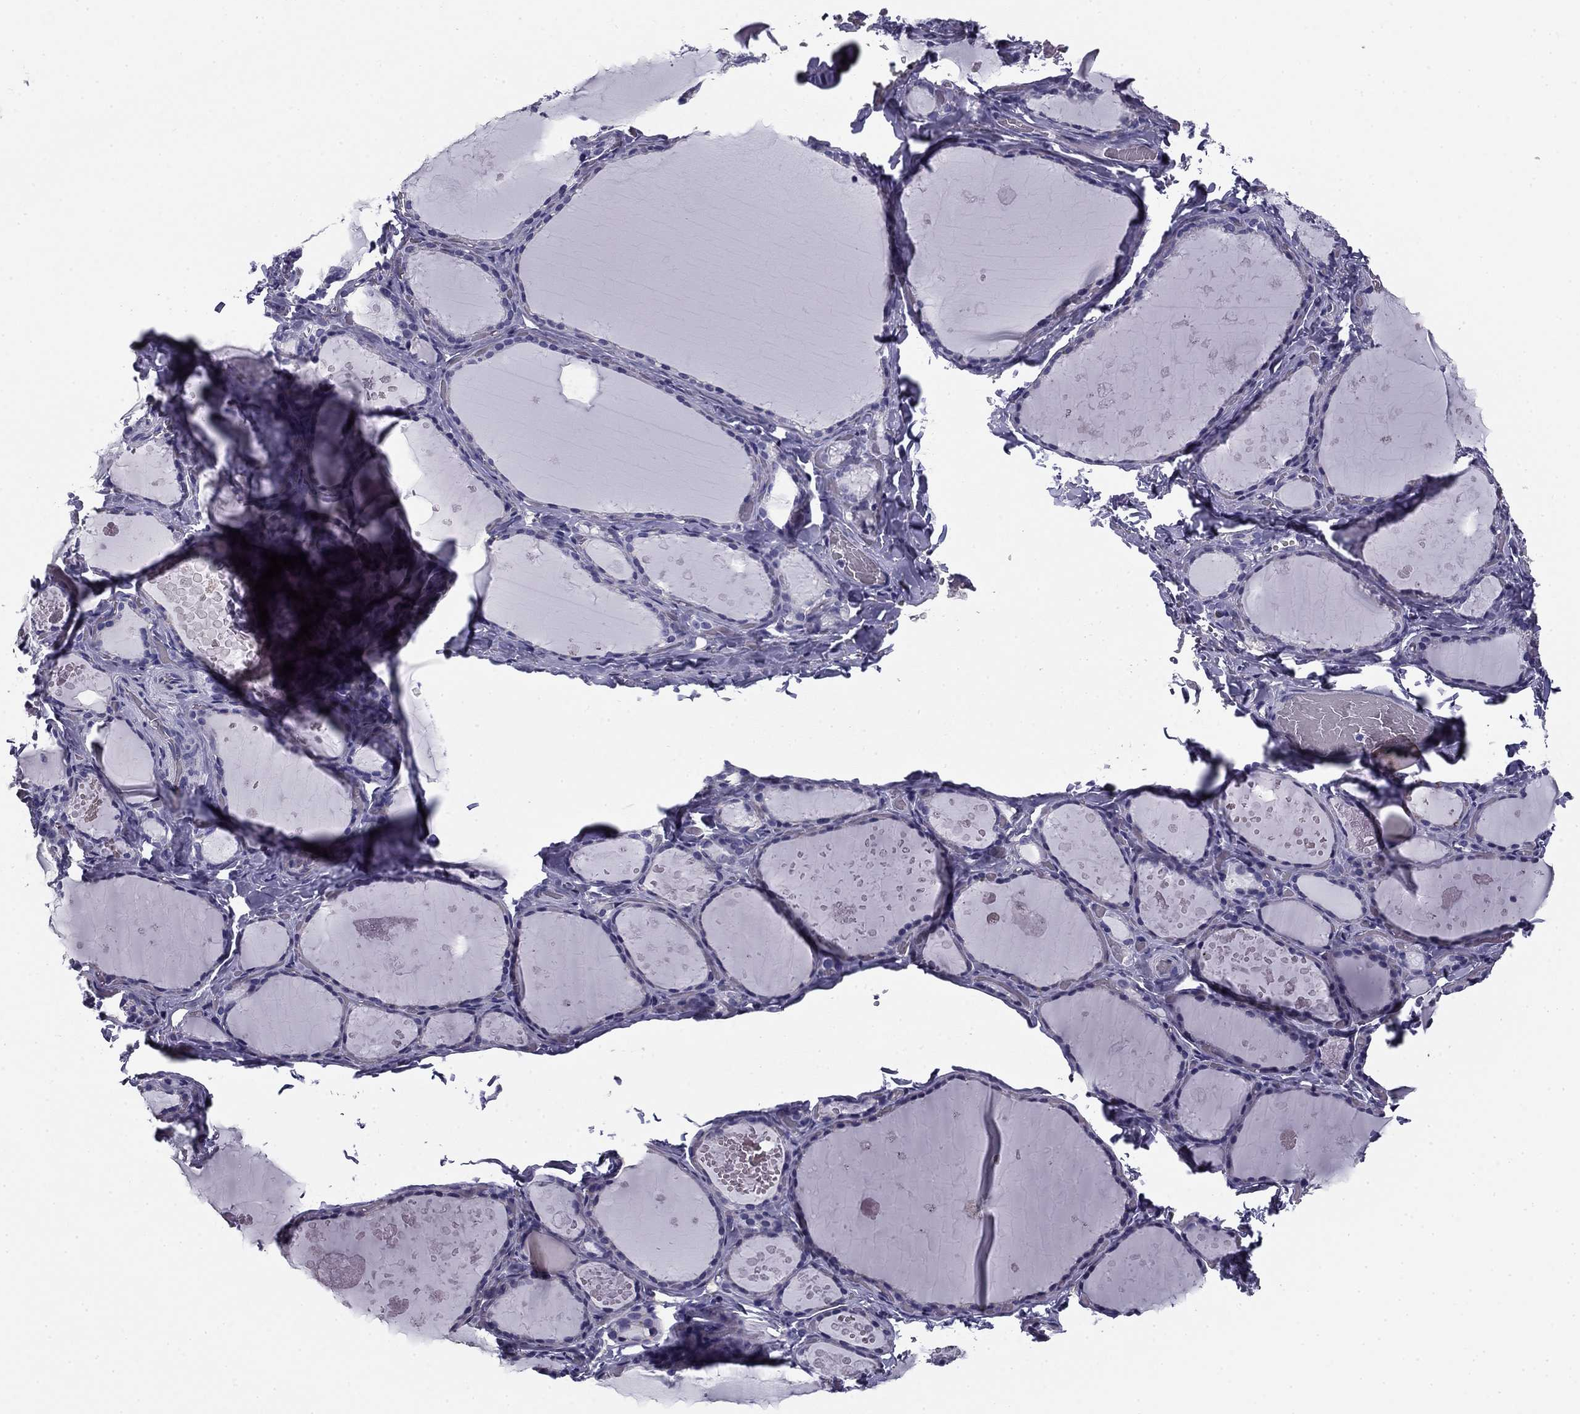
{"staining": {"intensity": "negative", "quantity": "none", "location": "none"}, "tissue": "thyroid gland", "cell_type": "Glandular cells", "image_type": "normal", "snomed": [{"axis": "morphology", "description": "Normal tissue, NOS"}, {"axis": "topography", "description": "Thyroid gland"}], "caption": "Immunohistochemical staining of benign human thyroid gland exhibits no significant positivity in glandular cells. (DAB IHC with hematoxylin counter stain).", "gene": "FLNC", "patient": {"sex": "female", "age": 56}}